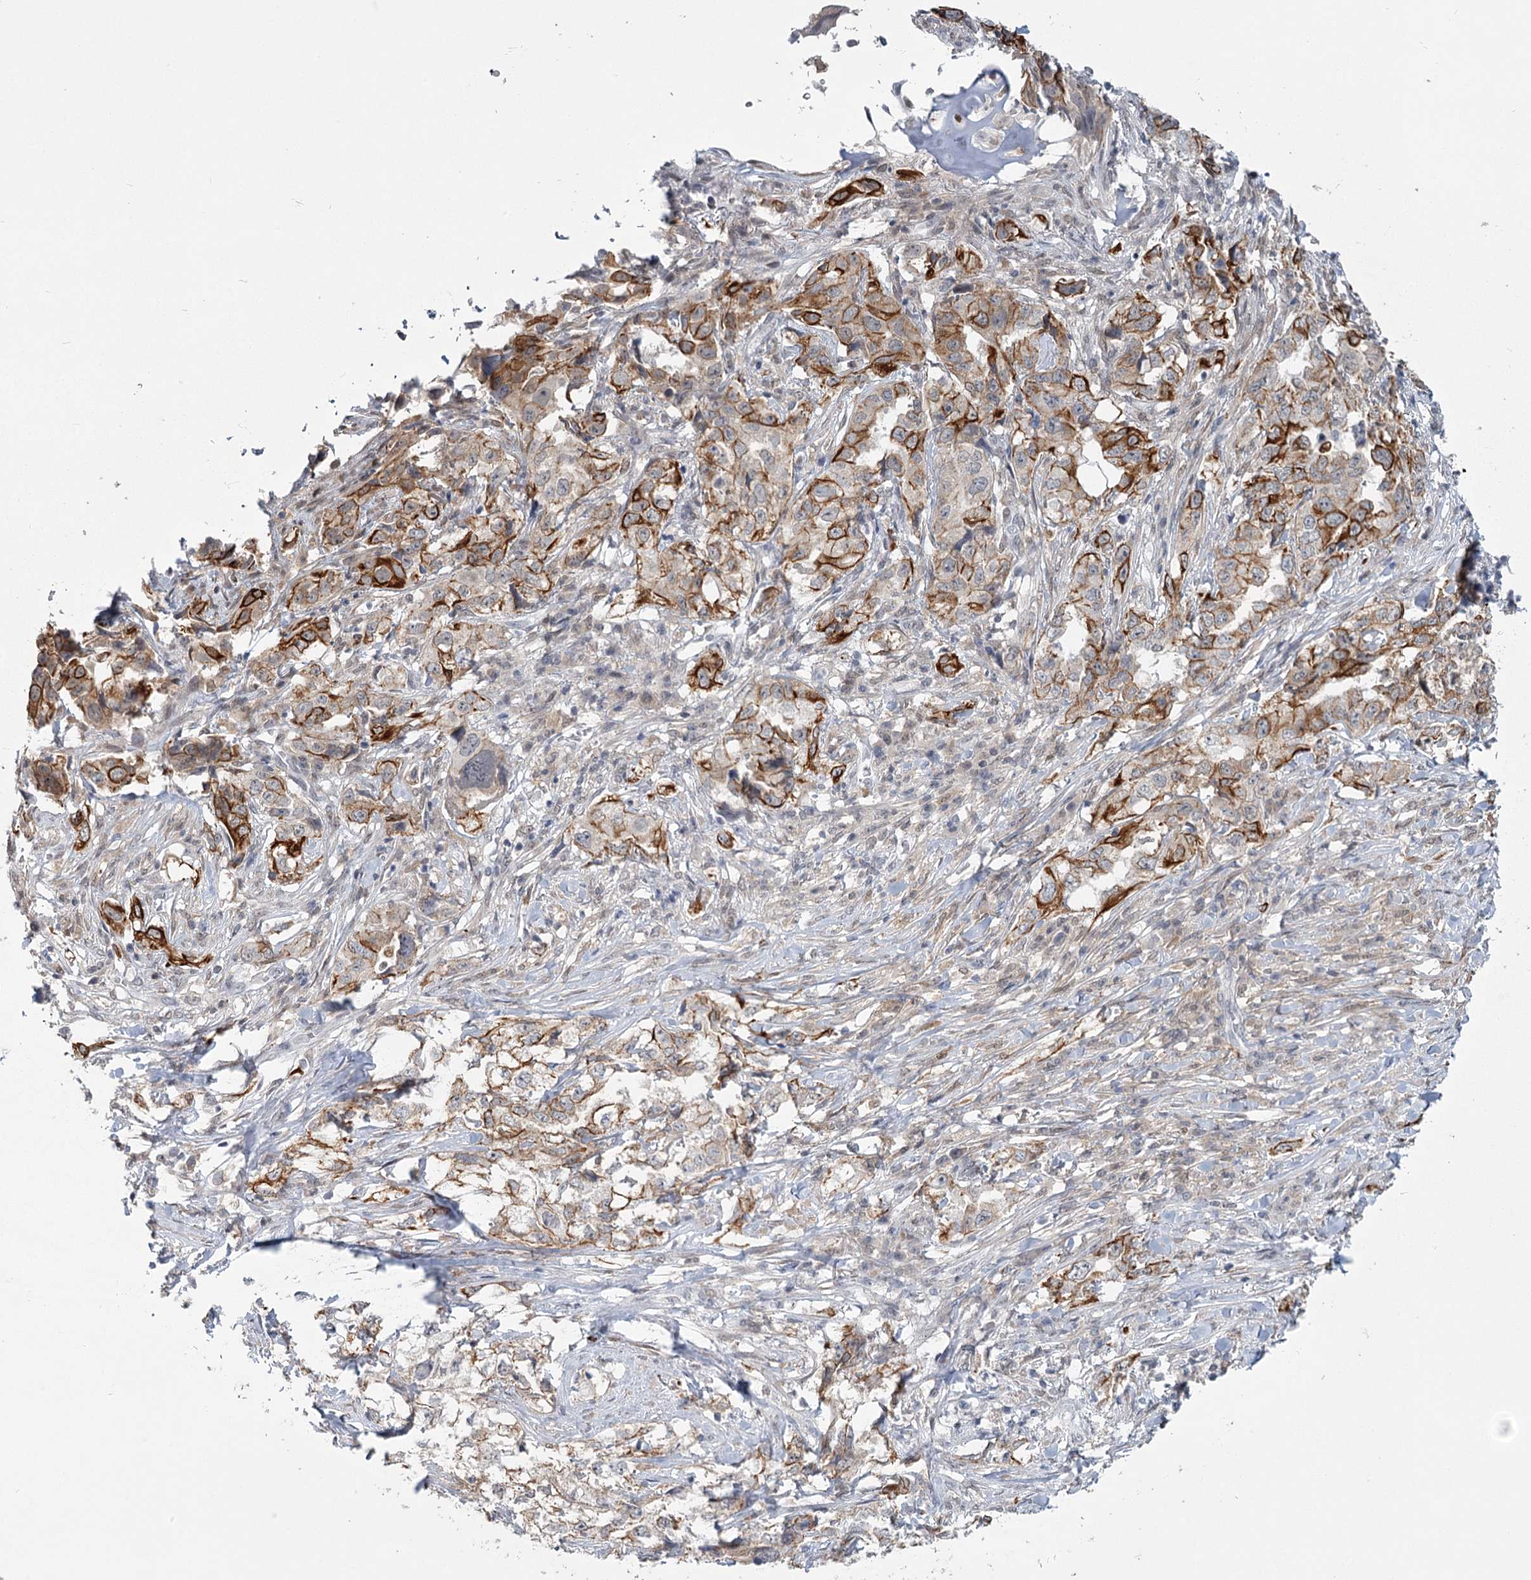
{"staining": {"intensity": "moderate", "quantity": "25%-75%", "location": "cytoplasmic/membranous"}, "tissue": "lung cancer", "cell_type": "Tumor cells", "image_type": "cancer", "snomed": [{"axis": "morphology", "description": "Adenocarcinoma, NOS"}, {"axis": "topography", "description": "Lung"}], "caption": "A brown stain labels moderate cytoplasmic/membranous staining of a protein in lung cancer (adenocarcinoma) tumor cells.", "gene": "TMEM70", "patient": {"sex": "female", "age": 51}}